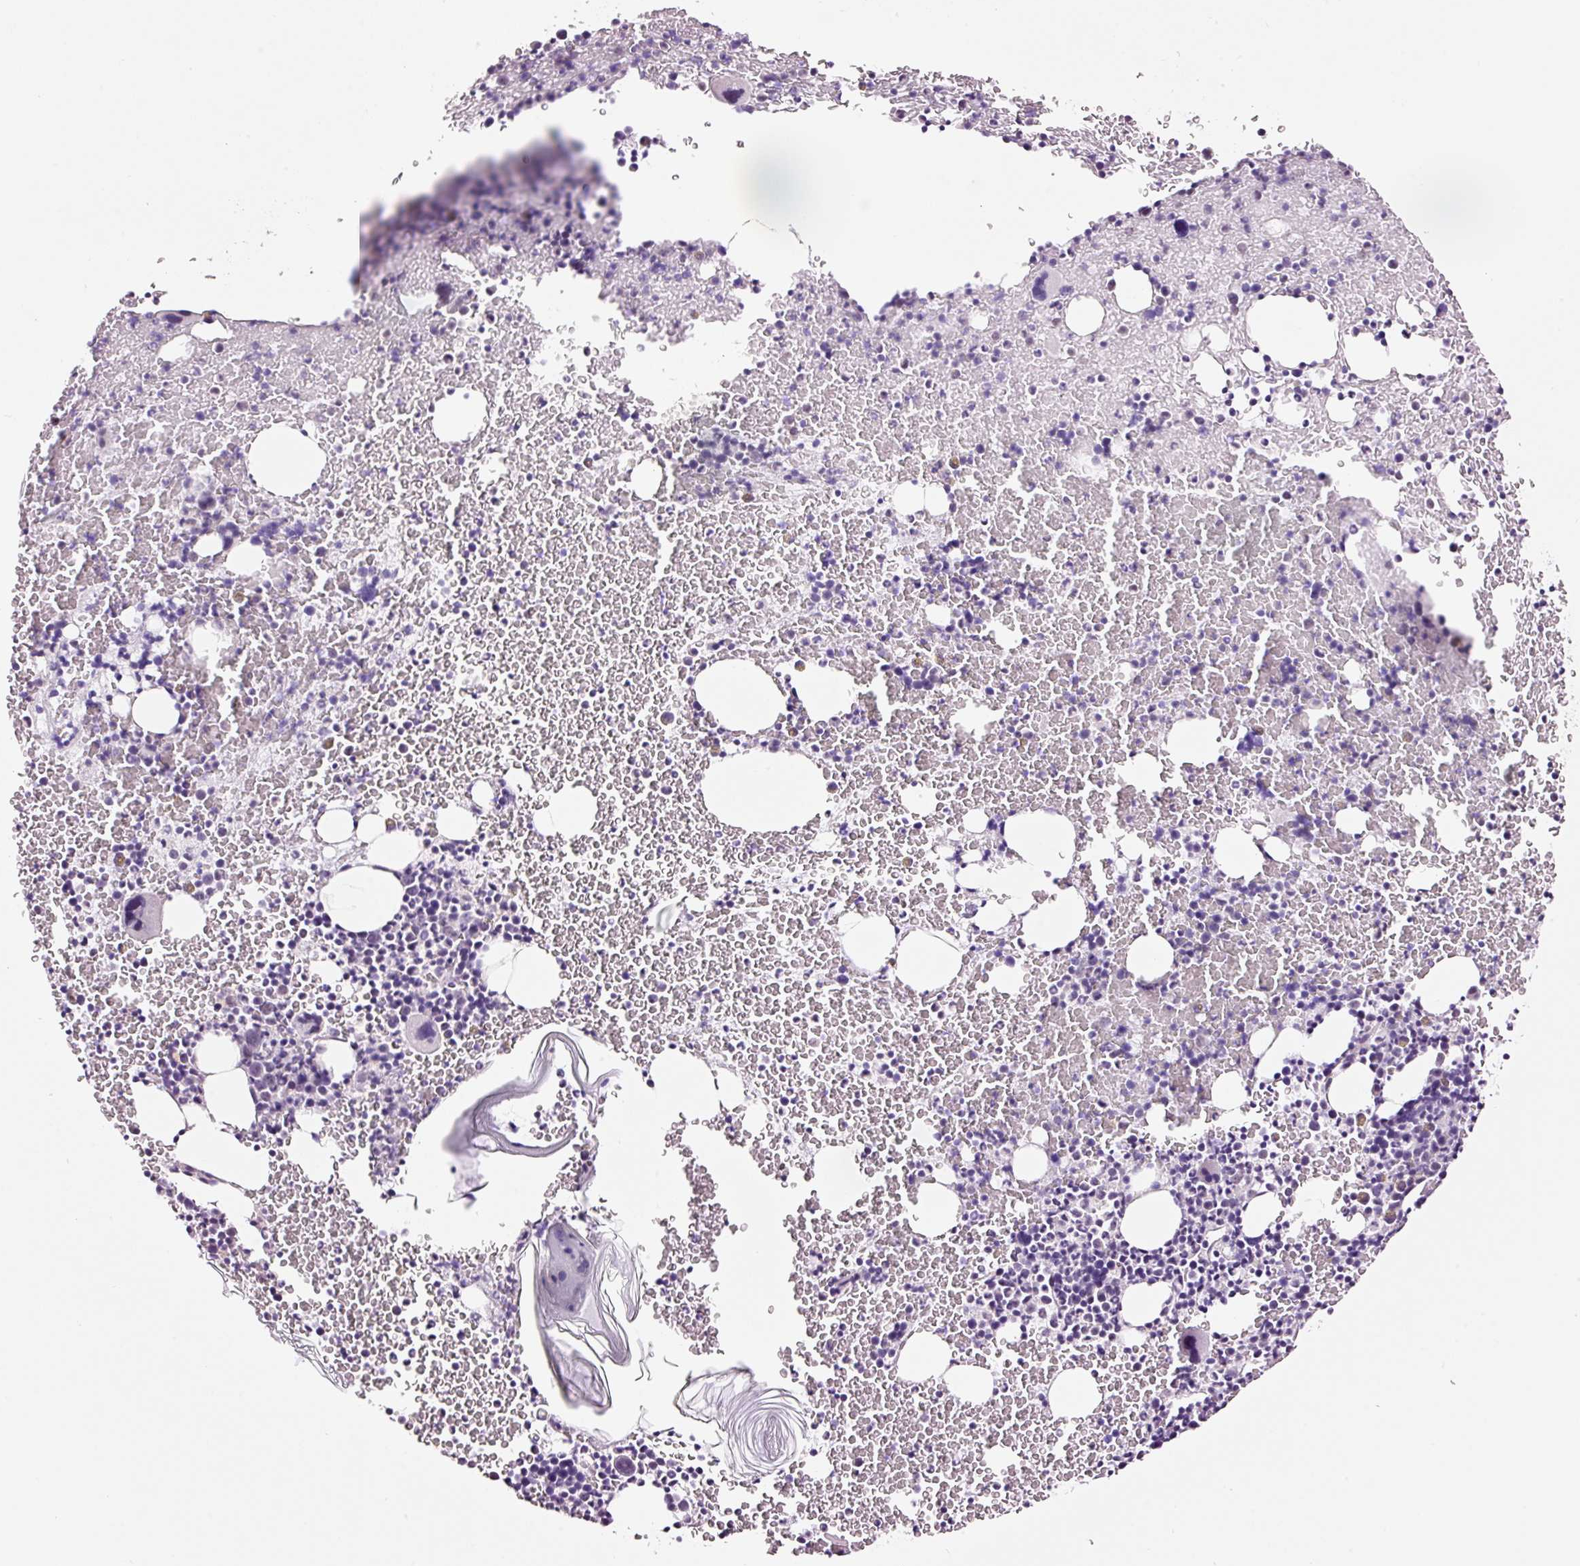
{"staining": {"intensity": "negative", "quantity": "none", "location": "none"}, "tissue": "bone marrow", "cell_type": "Hematopoietic cells", "image_type": "normal", "snomed": [{"axis": "morphology", "description": "Normal tissue, NOS"}, {"axis": "topography", "description": "Bone marrow"}], "caption": "Bone marrow stained for a protein using immunohistochemistry (IHC) exhibits no positivity hematopoietic cells.", "gene": "RTF2", "patient": {"sex": "male", "age": 61}}